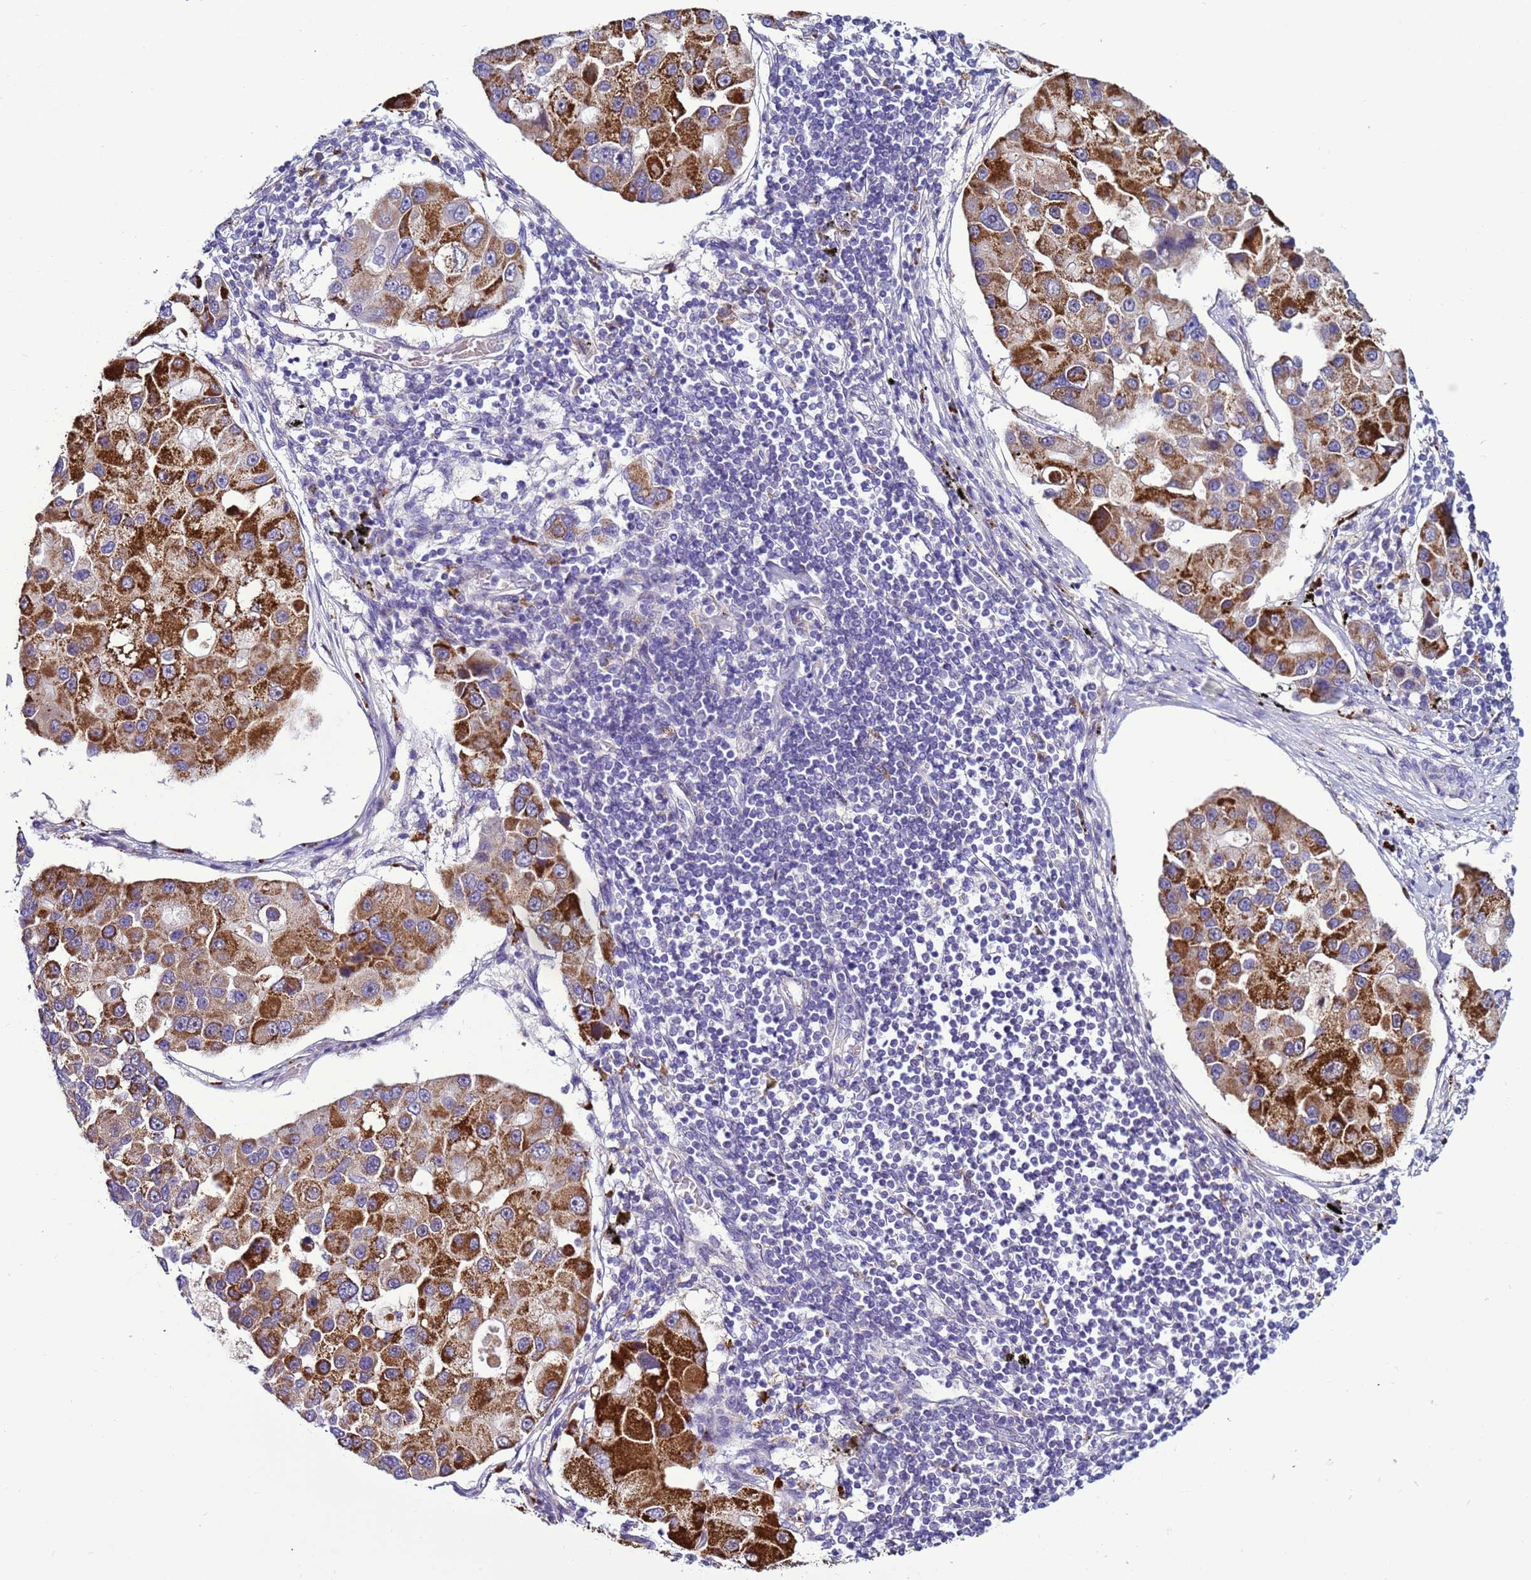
{"staining": {"intensity": "strong", "quantity": "25%-75%", "location": "cytoplasmic/membranous"}, "tissue": "lung cancer", "cell_type": "Tumor cells", "image_type": "cancer", "snomed": [{"axis": "morphology", "description": "Adenocarcinoma, NOS"}, {"axis": "topography", "description": "Lung"}], "caption": "Immunohistochemical staining of human adenocarcinoma (lung) shows high levels of strong cytoplasmic/membranous protein expression in approximately 25%-75% of tumor cells.", "gene": "NAT2", "patient": {"sex": "female", "age": 54}}